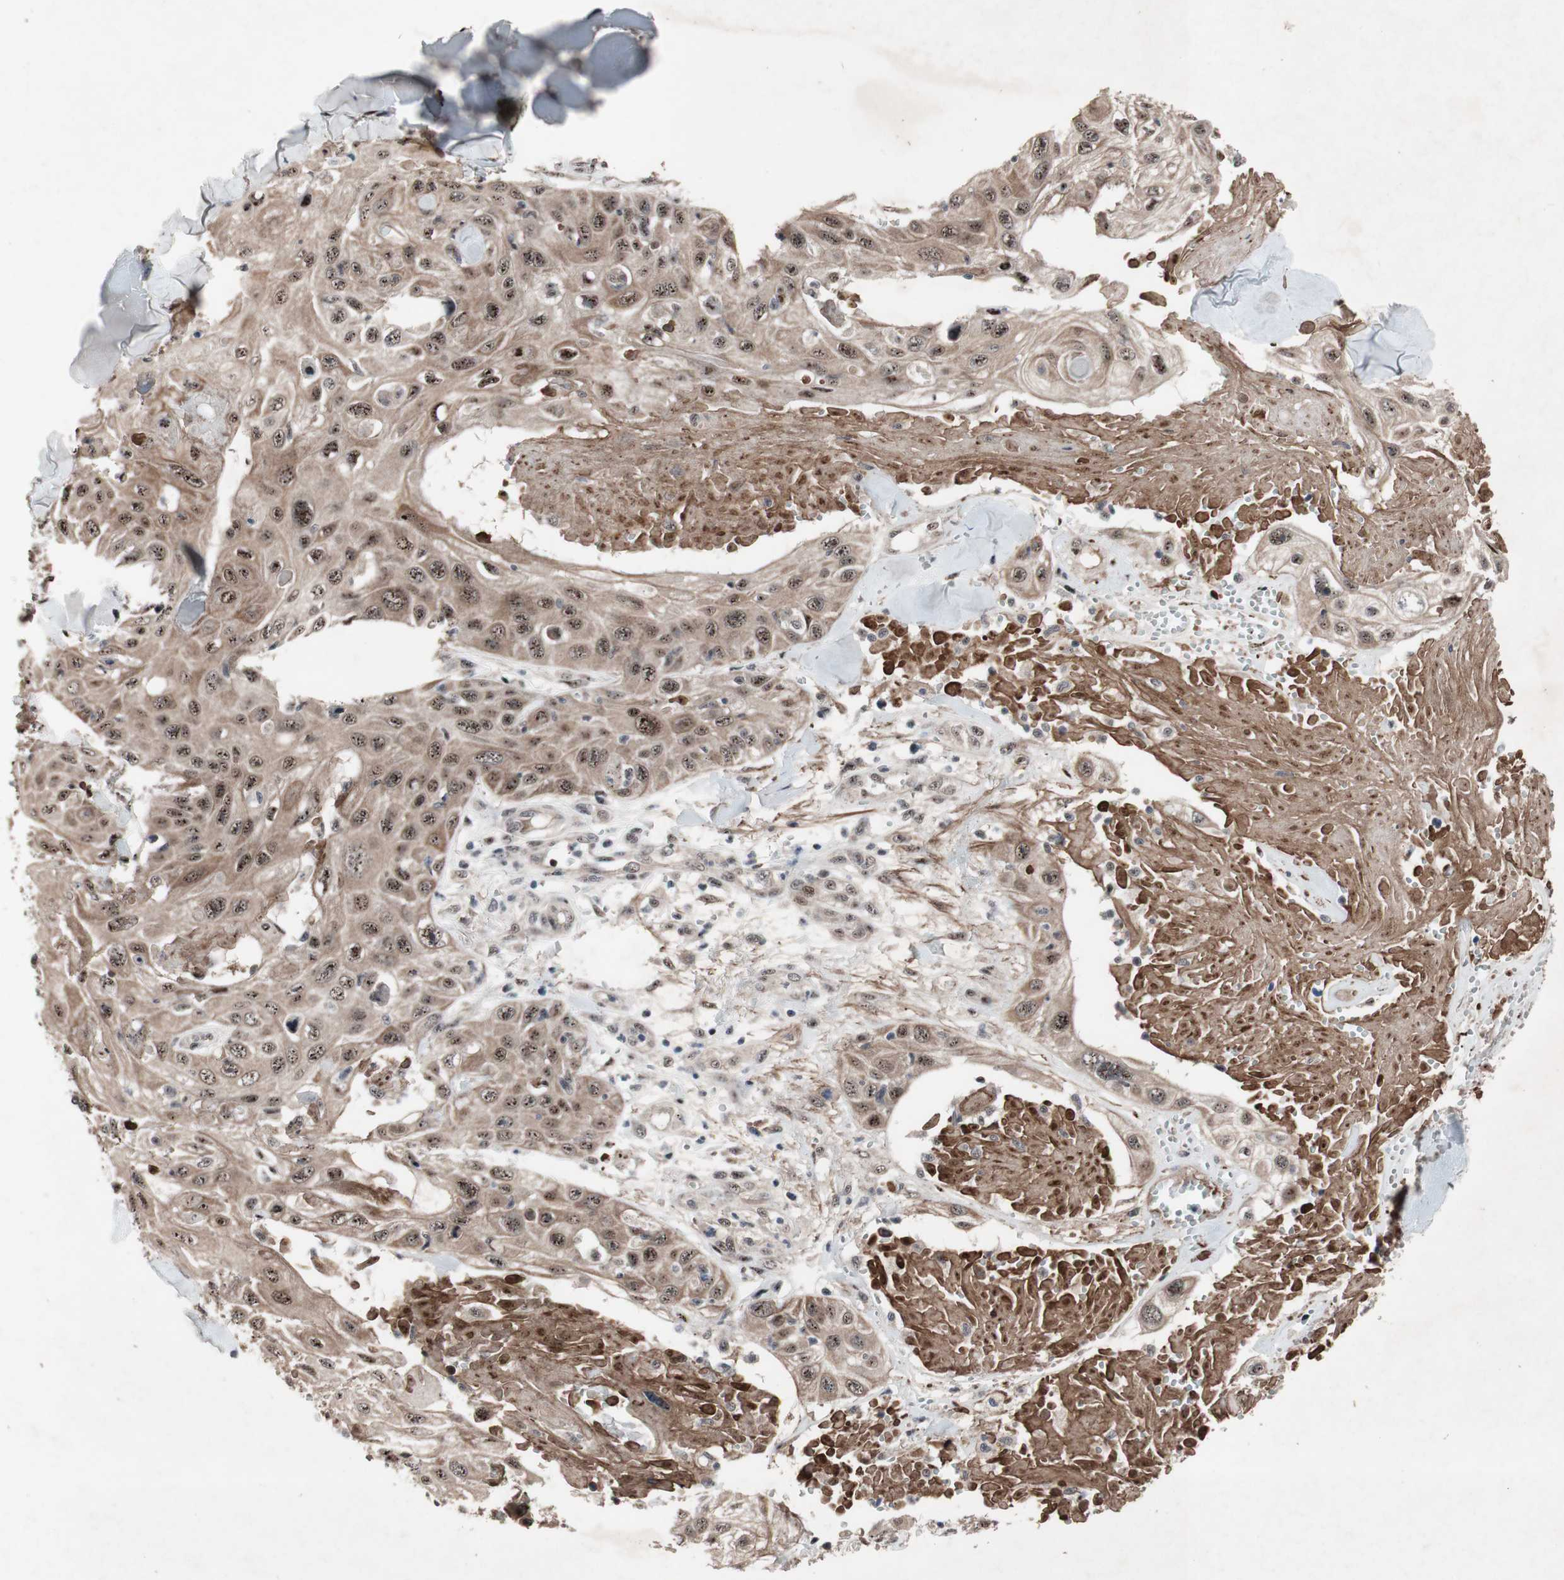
{"staining": {"intensity": "moderate", "quantity": ">75%", "location": "cytoplasmic/membranous,nuclear"}, "tissue": "skin cancer", "cell_type": "Tumor cells", "image_type": "cancer", "snomed": [{"axis": "morphology", "description": "Squamous cell carcinoma, NOS"}, {"axis": "topography", "description": "Skin"}], "caption": "Protein staining reveals moderate cytoplasmic/membranous and nuclear expression in approximately >75% of tumor cells in skin cancer.", "gene": "SOX7", "patient": {"sex": "male", "age": 86}}